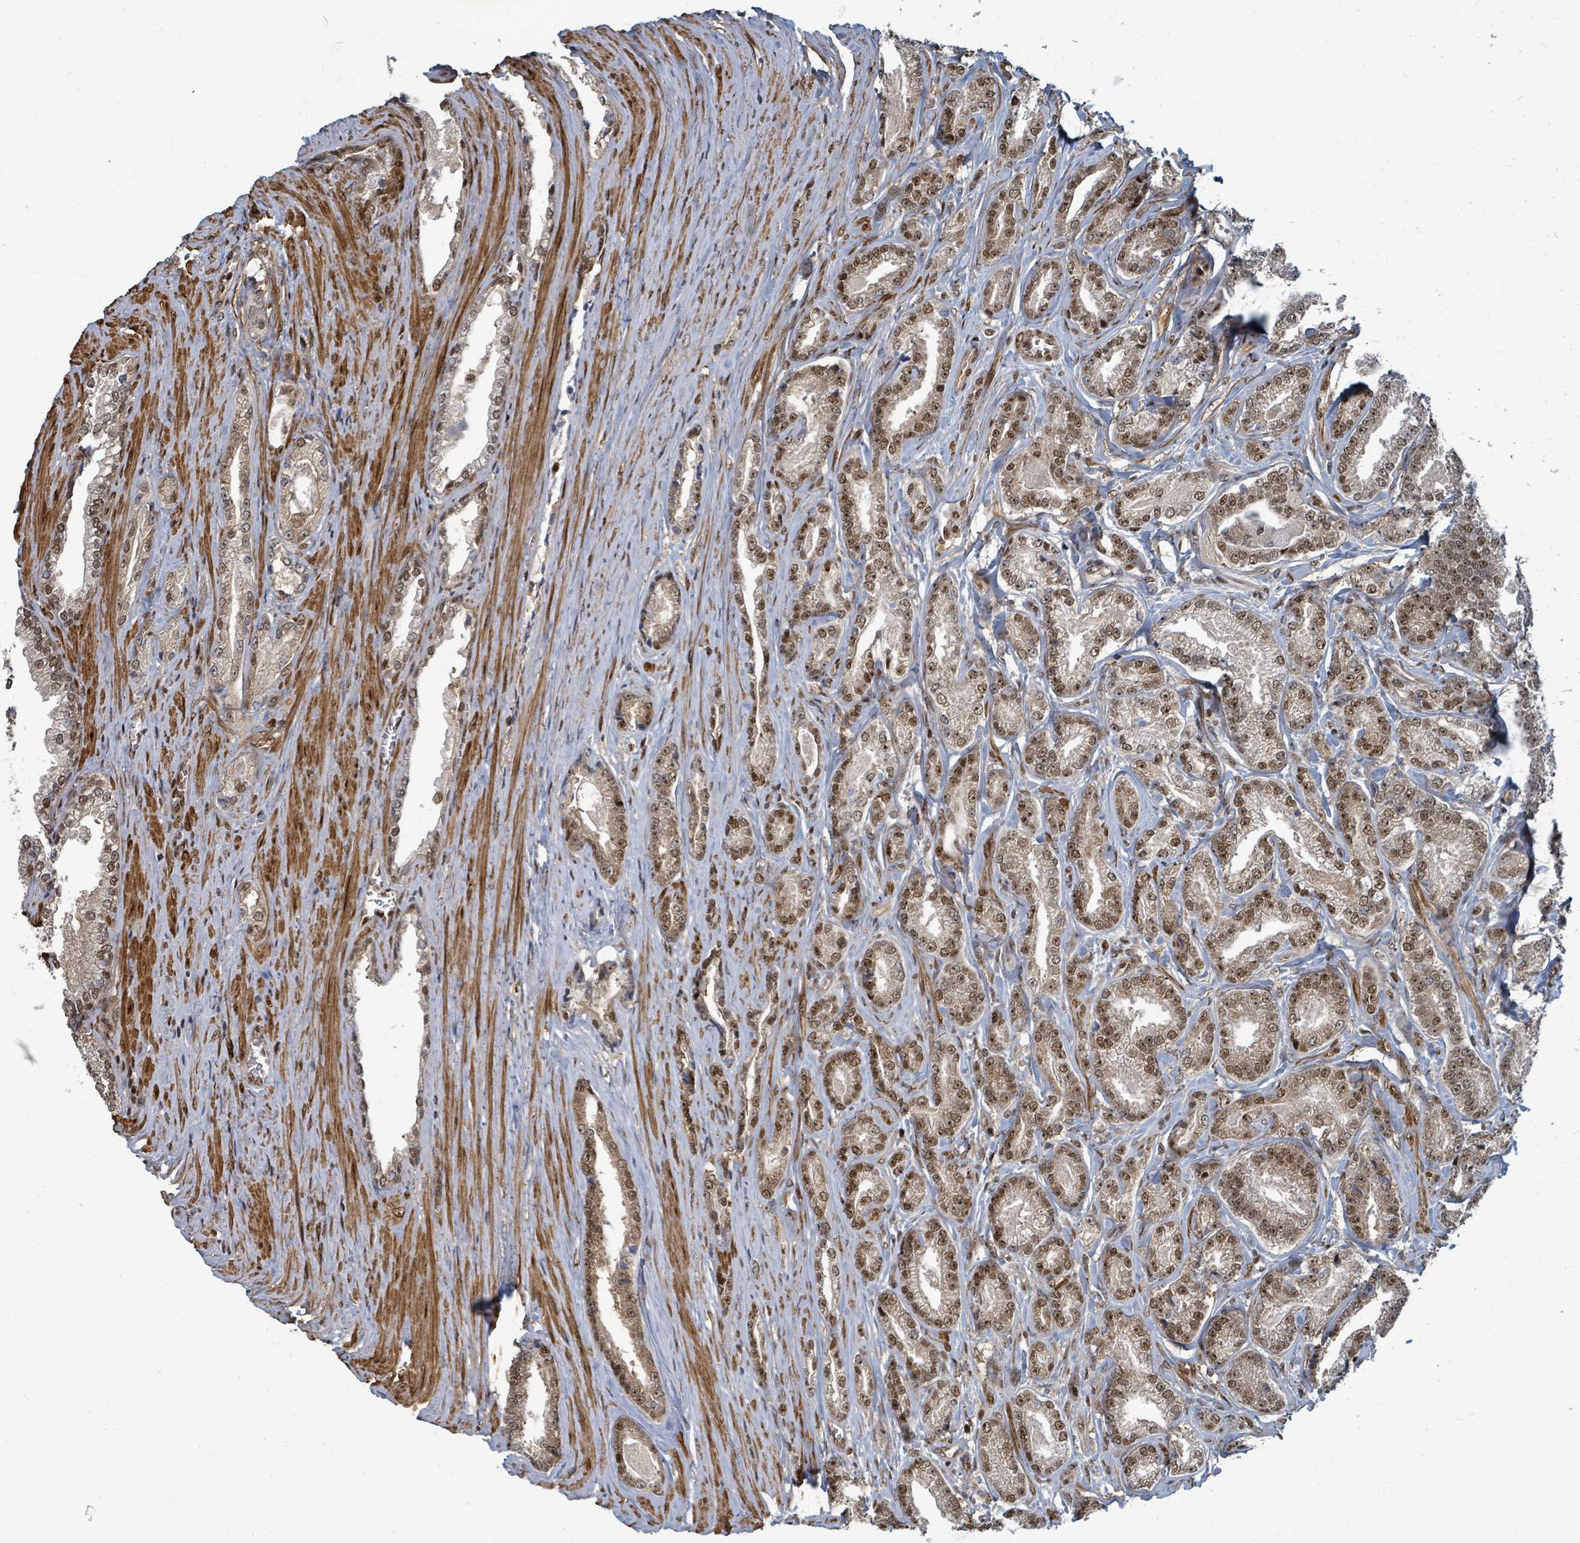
{"staining": {"intensity": "moderate", "quantity": "25%-75%", "location": "cytoplasmic/membranous,nuclear"}, "tissue": "prostate cancer", "cell_type": "Tumor cells", "image_type": "cancer", "snomed": [{"axis": "morphology", "description": "Adenocarcinoma, NOS"}, {"axis": "topography", "description": "Prostate and seminal vesicle, NOS"}], "caption": "The histopathology image displays immunohistochemical staining of prostate cancer (adenocarcinoma). There is moderate cytoplasmic/membranous and nuclear positivity is seen in about 25%-75% of tumor cells. The protein of interest is shown in brown color, while the nuclei are stained blue.", "gene": "TRDMT1", "patient": {"sex": "male", "age": 76}}